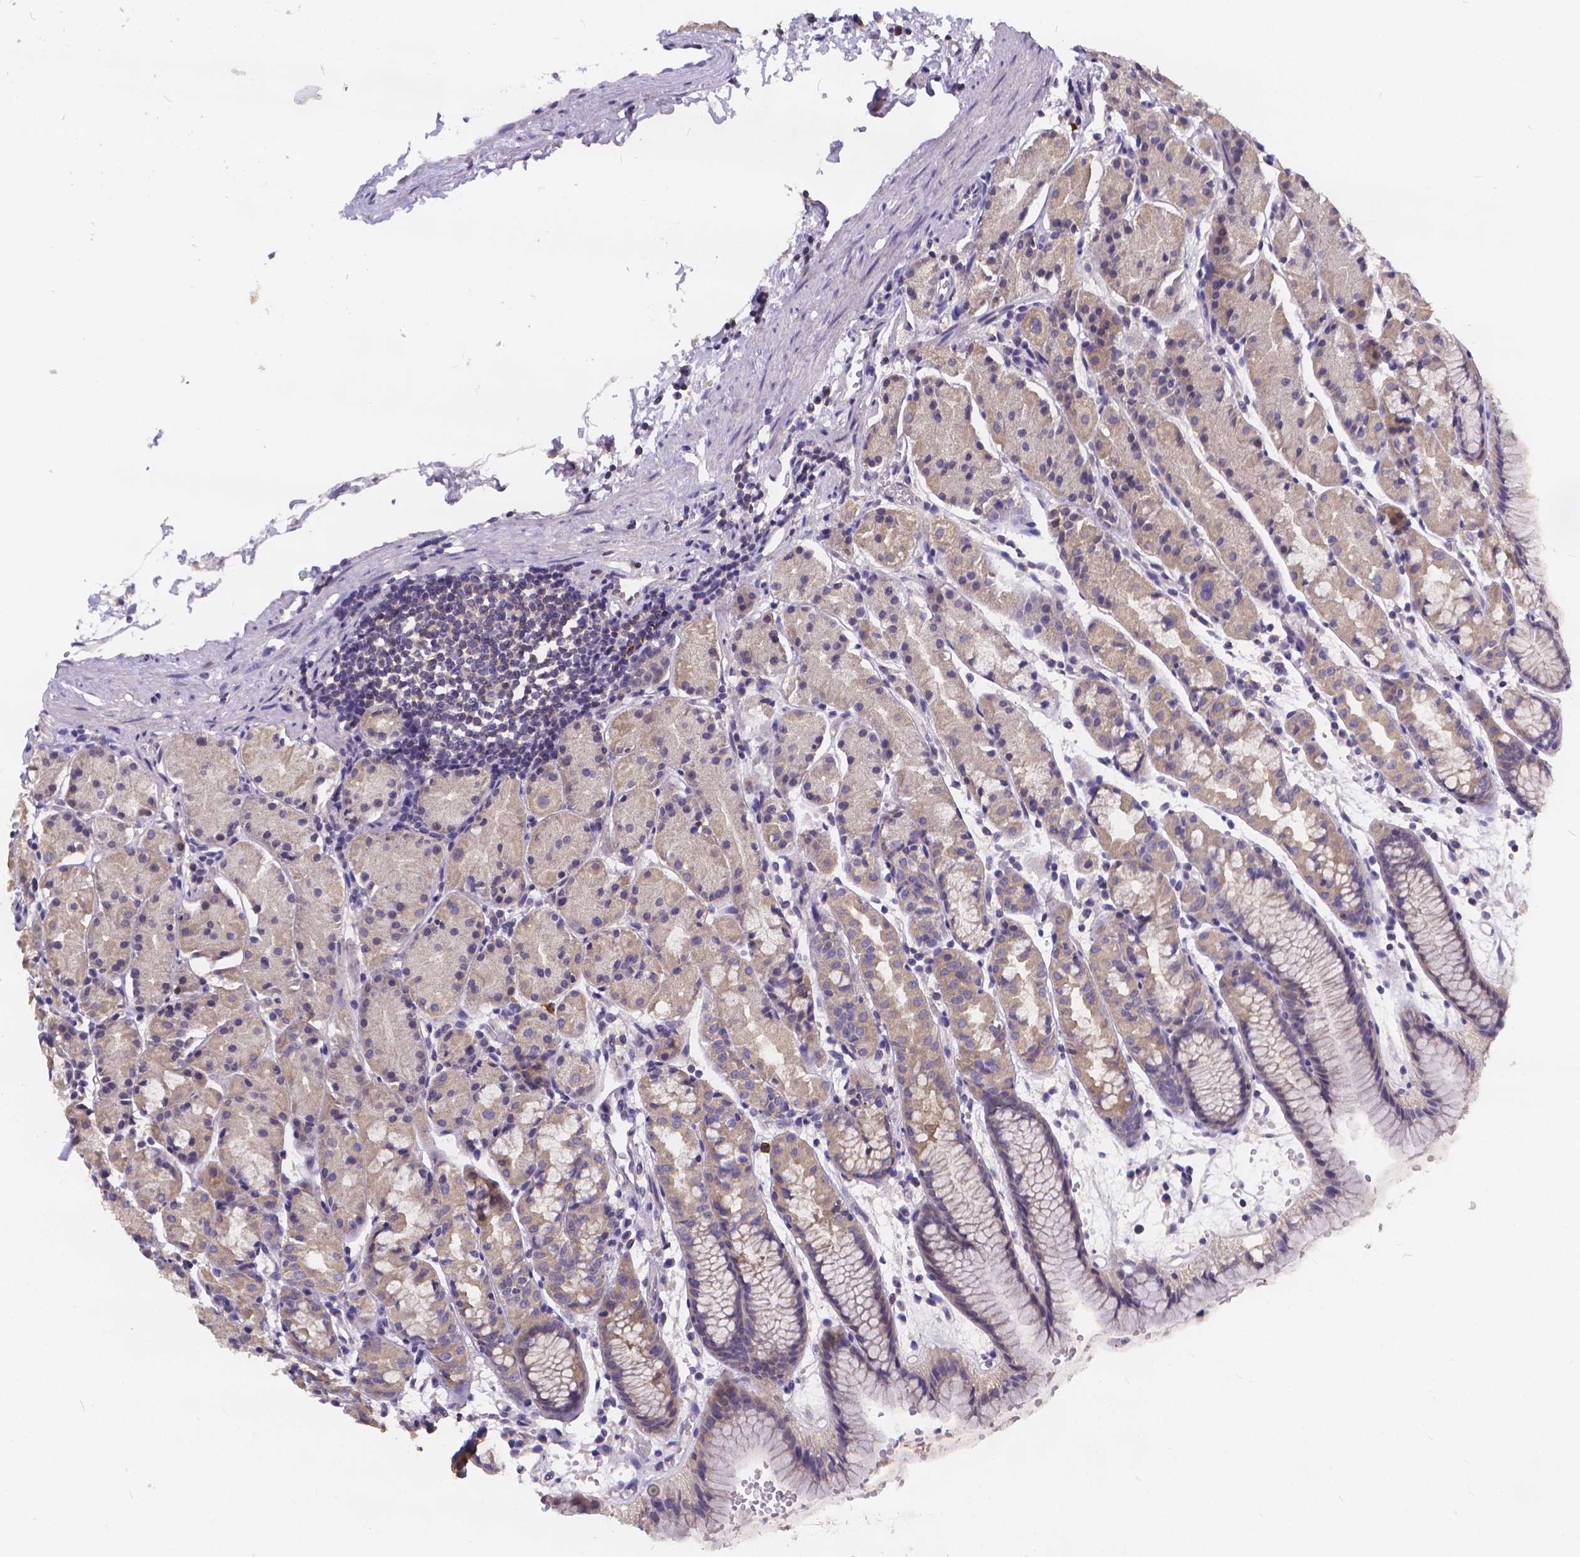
{"staining": {"intensity": "weak", "quantity": "<25%", "location": "cytoplasmic/membranous"}, "tissue": "stomach", "cell_type": "Glandular cells", "image_type": "normal", "snomed": [{"axis": "morphology", "description": "Normal tissue, NOS"}, {"axis": "topography", "description": "Stomach, upper"}], "caption": "This micrograph is of benign stomach stained with immunohistochemistry (IHC) to label a protein in brown with the nuclei are counter-stained blue. There is no staining in glandular cells. The staining is performed using DAB (3,3'-diaminobenzidine) brown chromogen with nuclei counter-stained in using hematoxylin.", "gene": "GLRB", "patient": {"sex": "male", "age": 47}}